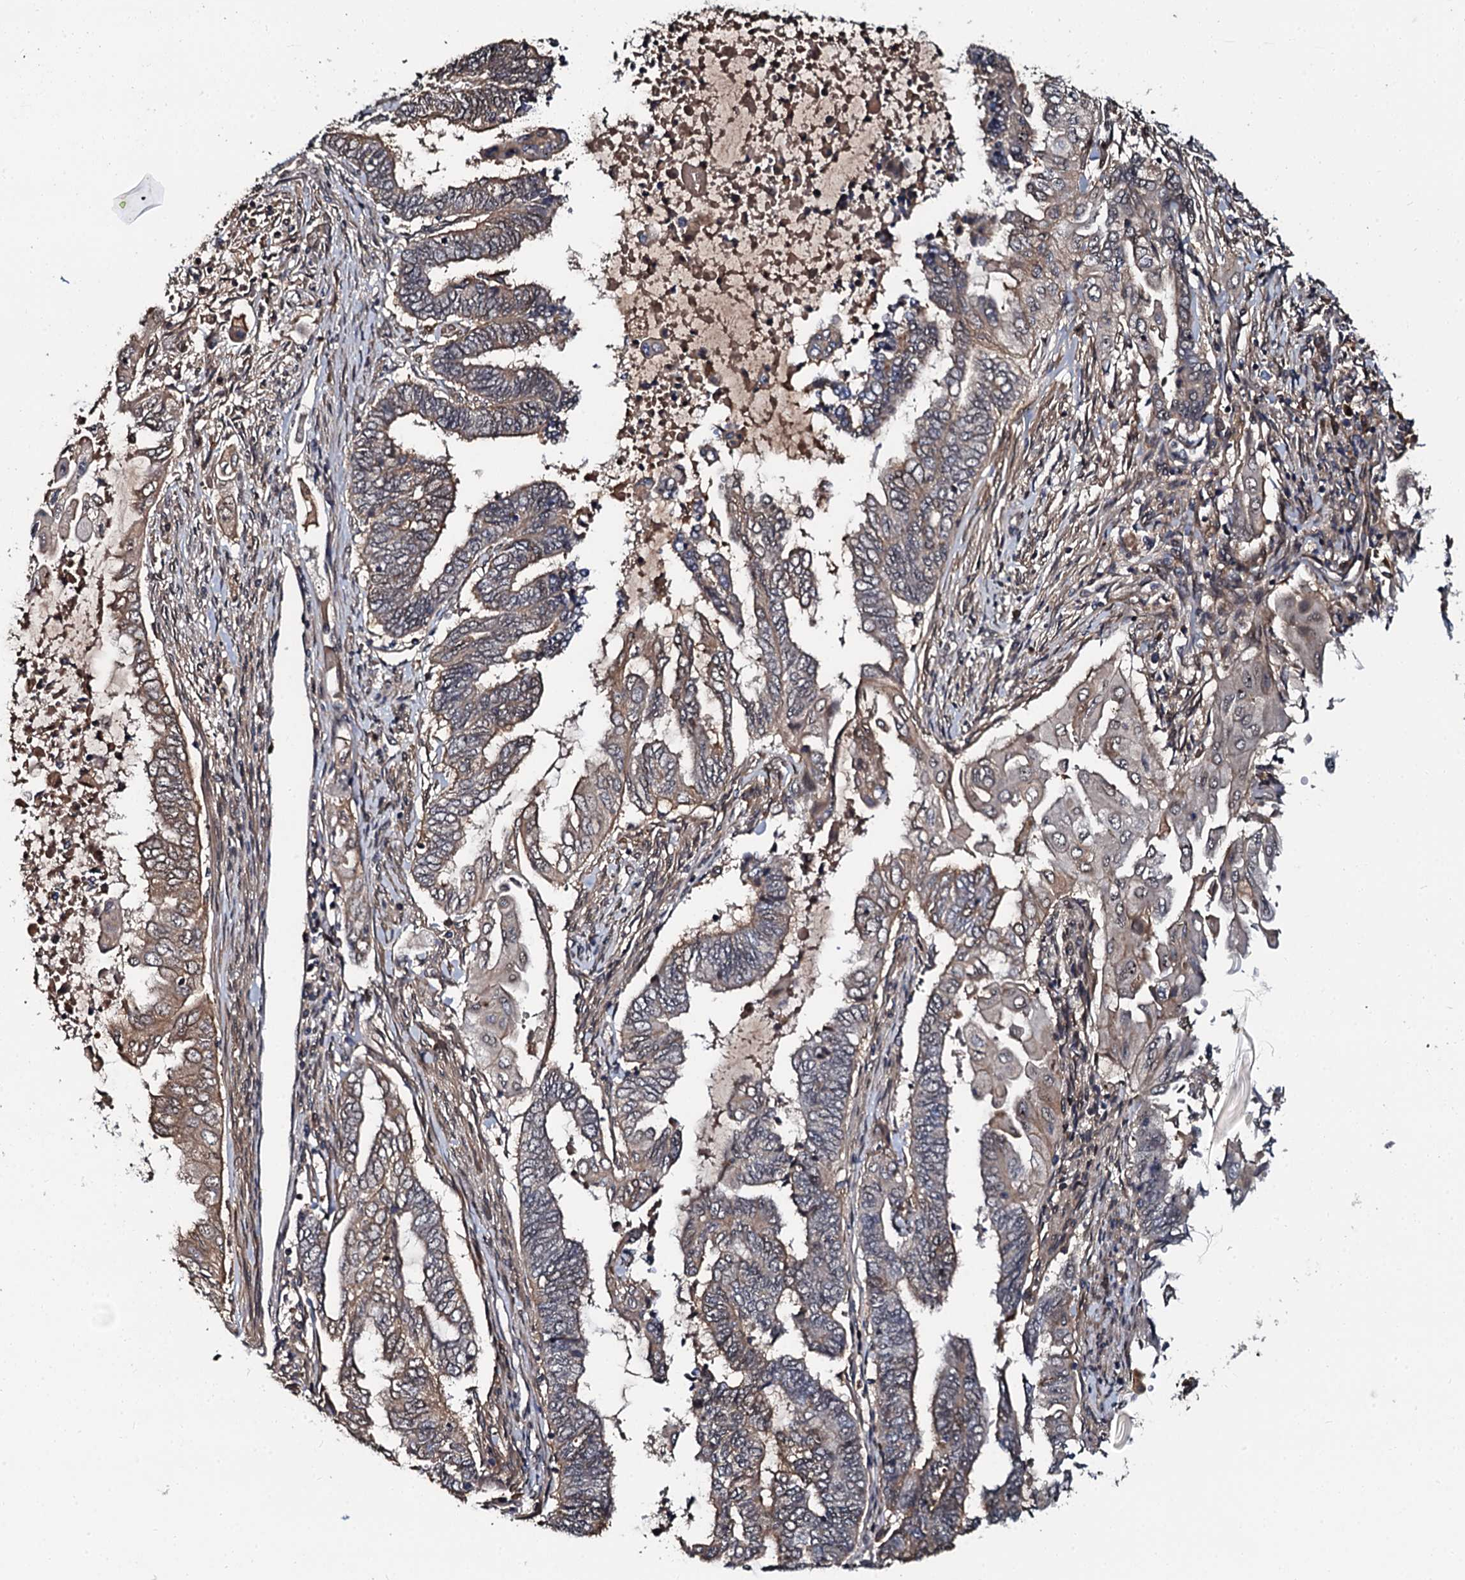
{"staining": {"intensity": "weak", "quantity": "25%-75%", "location": "cytoplasmic/membranous"}, "tissue": "endometrial cancer", "cell_type": "Tumor cells", "image_type": "cancer", "snomed": [{"axis": "morphology", "description": "Adenocarcinoma, NOS"}, {"axis": "topography", "description": "Uterus"}, {"axis": "topography", "description": "Endometrium"}], "caption": "Adenocarcinoma (endometrial) stained for a protein (brown) displays weak cytoplasmic/membranous positive staining in approximately 25%-75% of tumor cells.", "gene": "N4BP1", "patient": {"sex": "female", "age": 70}}